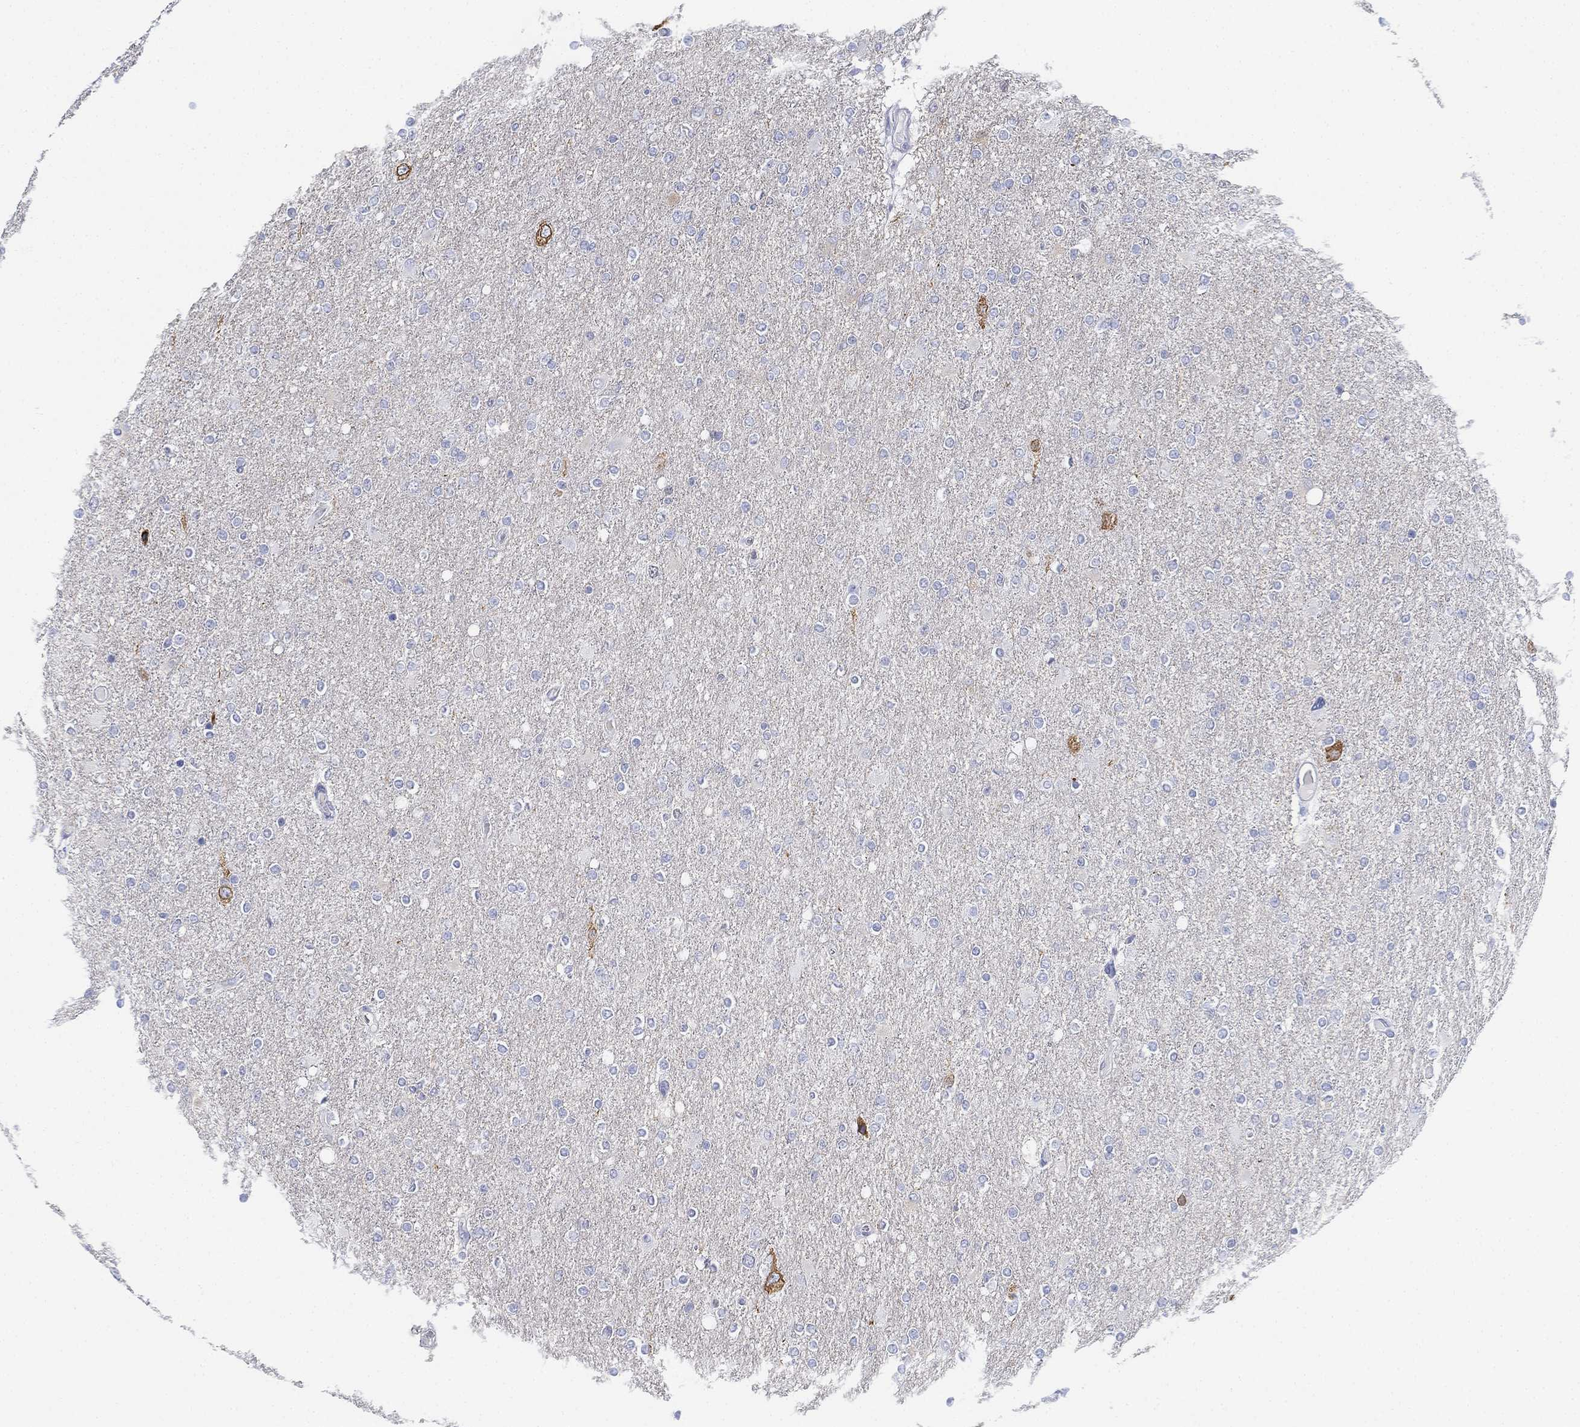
{"staining": {"intensity": "negative", "quantity": "none", "location": "none"}, "tissue": "glioma", "cell_type": "Tumor cells", "image_type": "cancer", "snomed": [{"axis": "morphology", "description": "Glioma, malignant, High grade"}, {"axis": "topography", "description": "Cerebral cortex"}], "caption": "Image shows no significant protein positivity in tumor cells of glioma.", "gene": "GCNA", "patient": {"sex": "male", "age": 70}}